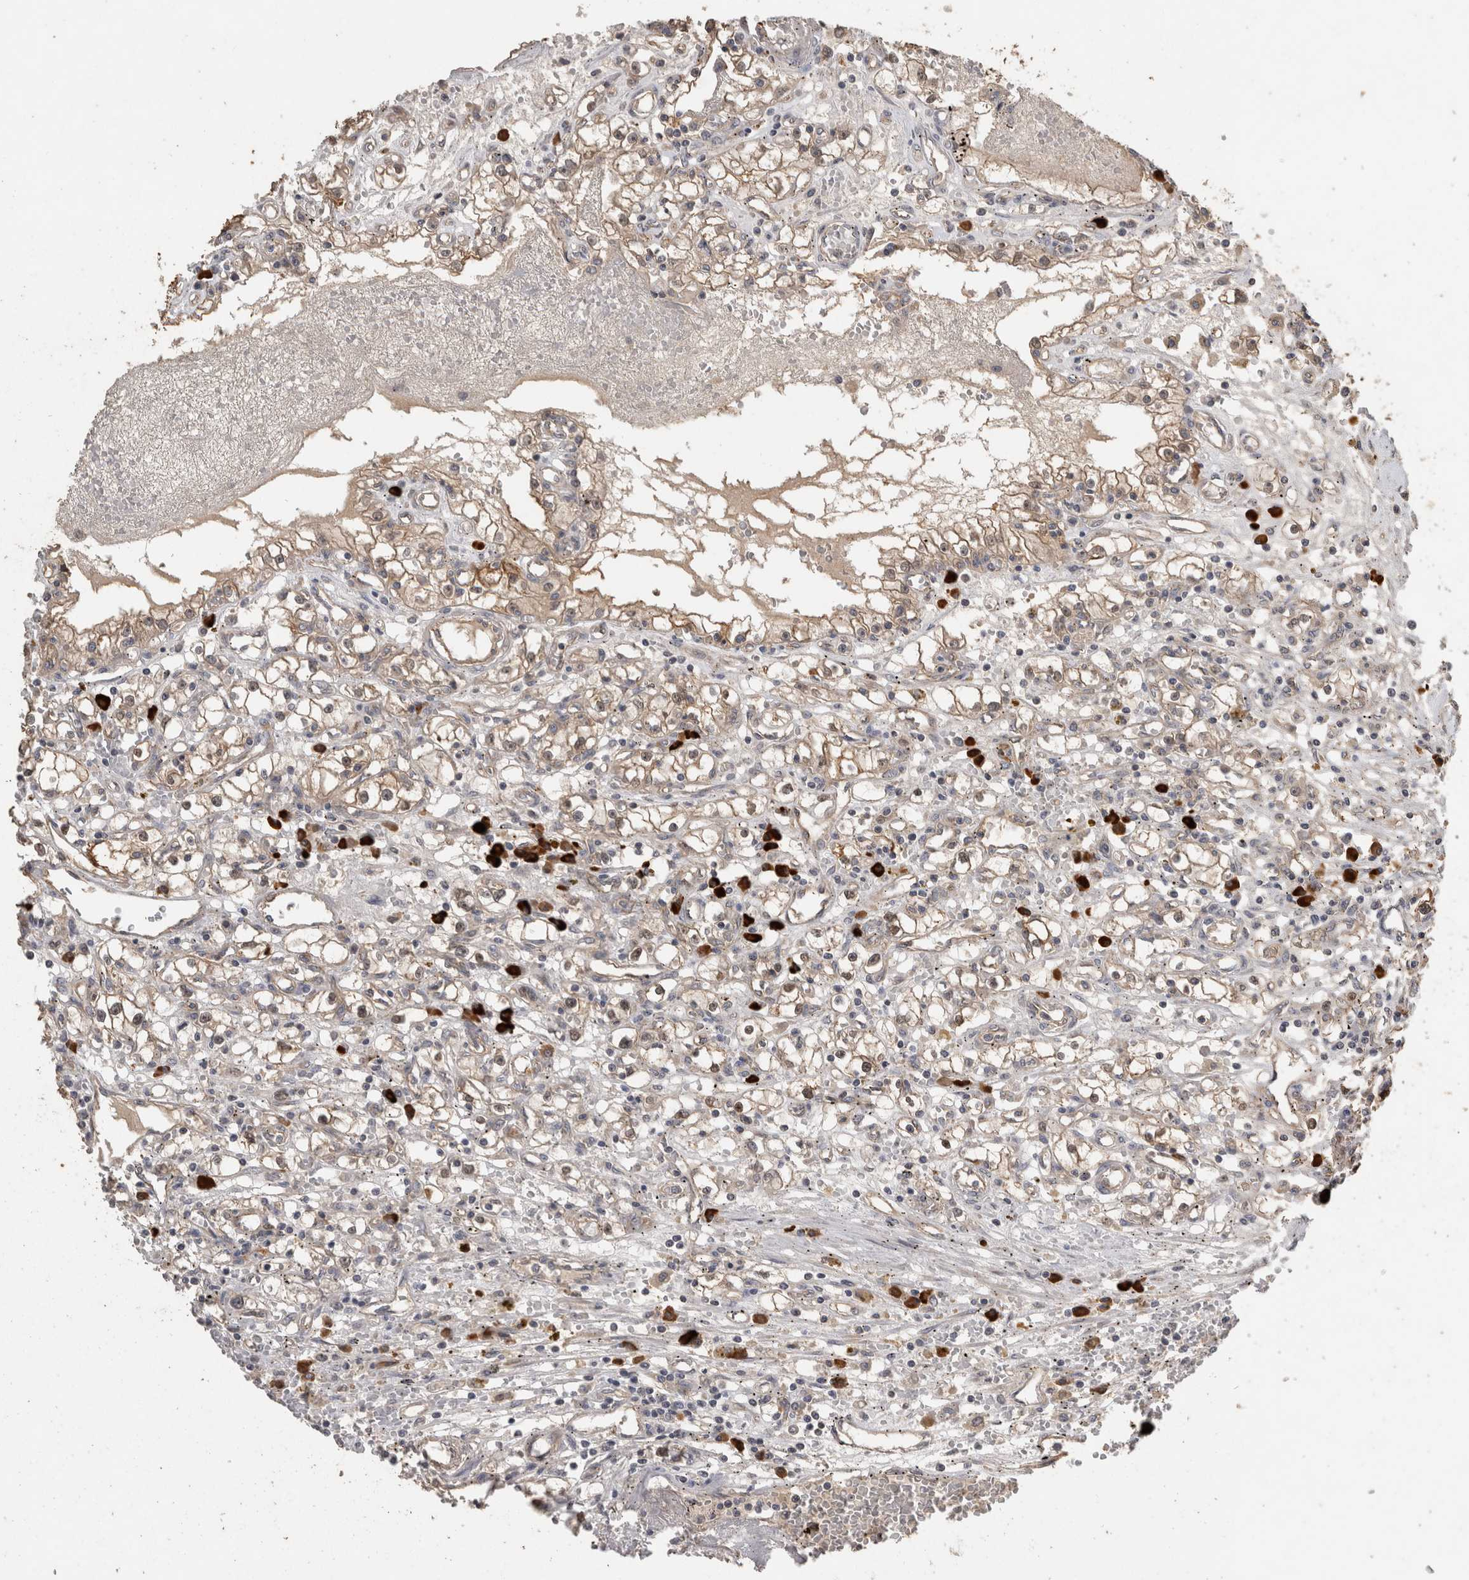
{"staining": {"intensity": "moderate", "quantity": ">75%", "location": "cytoplasmic/membranous,nuclear"}, "tissue": "renal cancer", "cell_type": "Tumor cells", "image_type": "cancer", "snomed": [{"axis": "morphology", "description": "Adenocarcinoma, NOS"}, {"axis": "topography", "description": "Kidney"}], "caption": "Renal cancer (adenocarcinoma) was stained to show a protein in brown. There is medium levels of moderate cytoplasmic/membranous and nuclear expression in approximately >75% of tumor cells.", "gene": "RHPN1", "patient": {"sex": "male", "age": 56}}